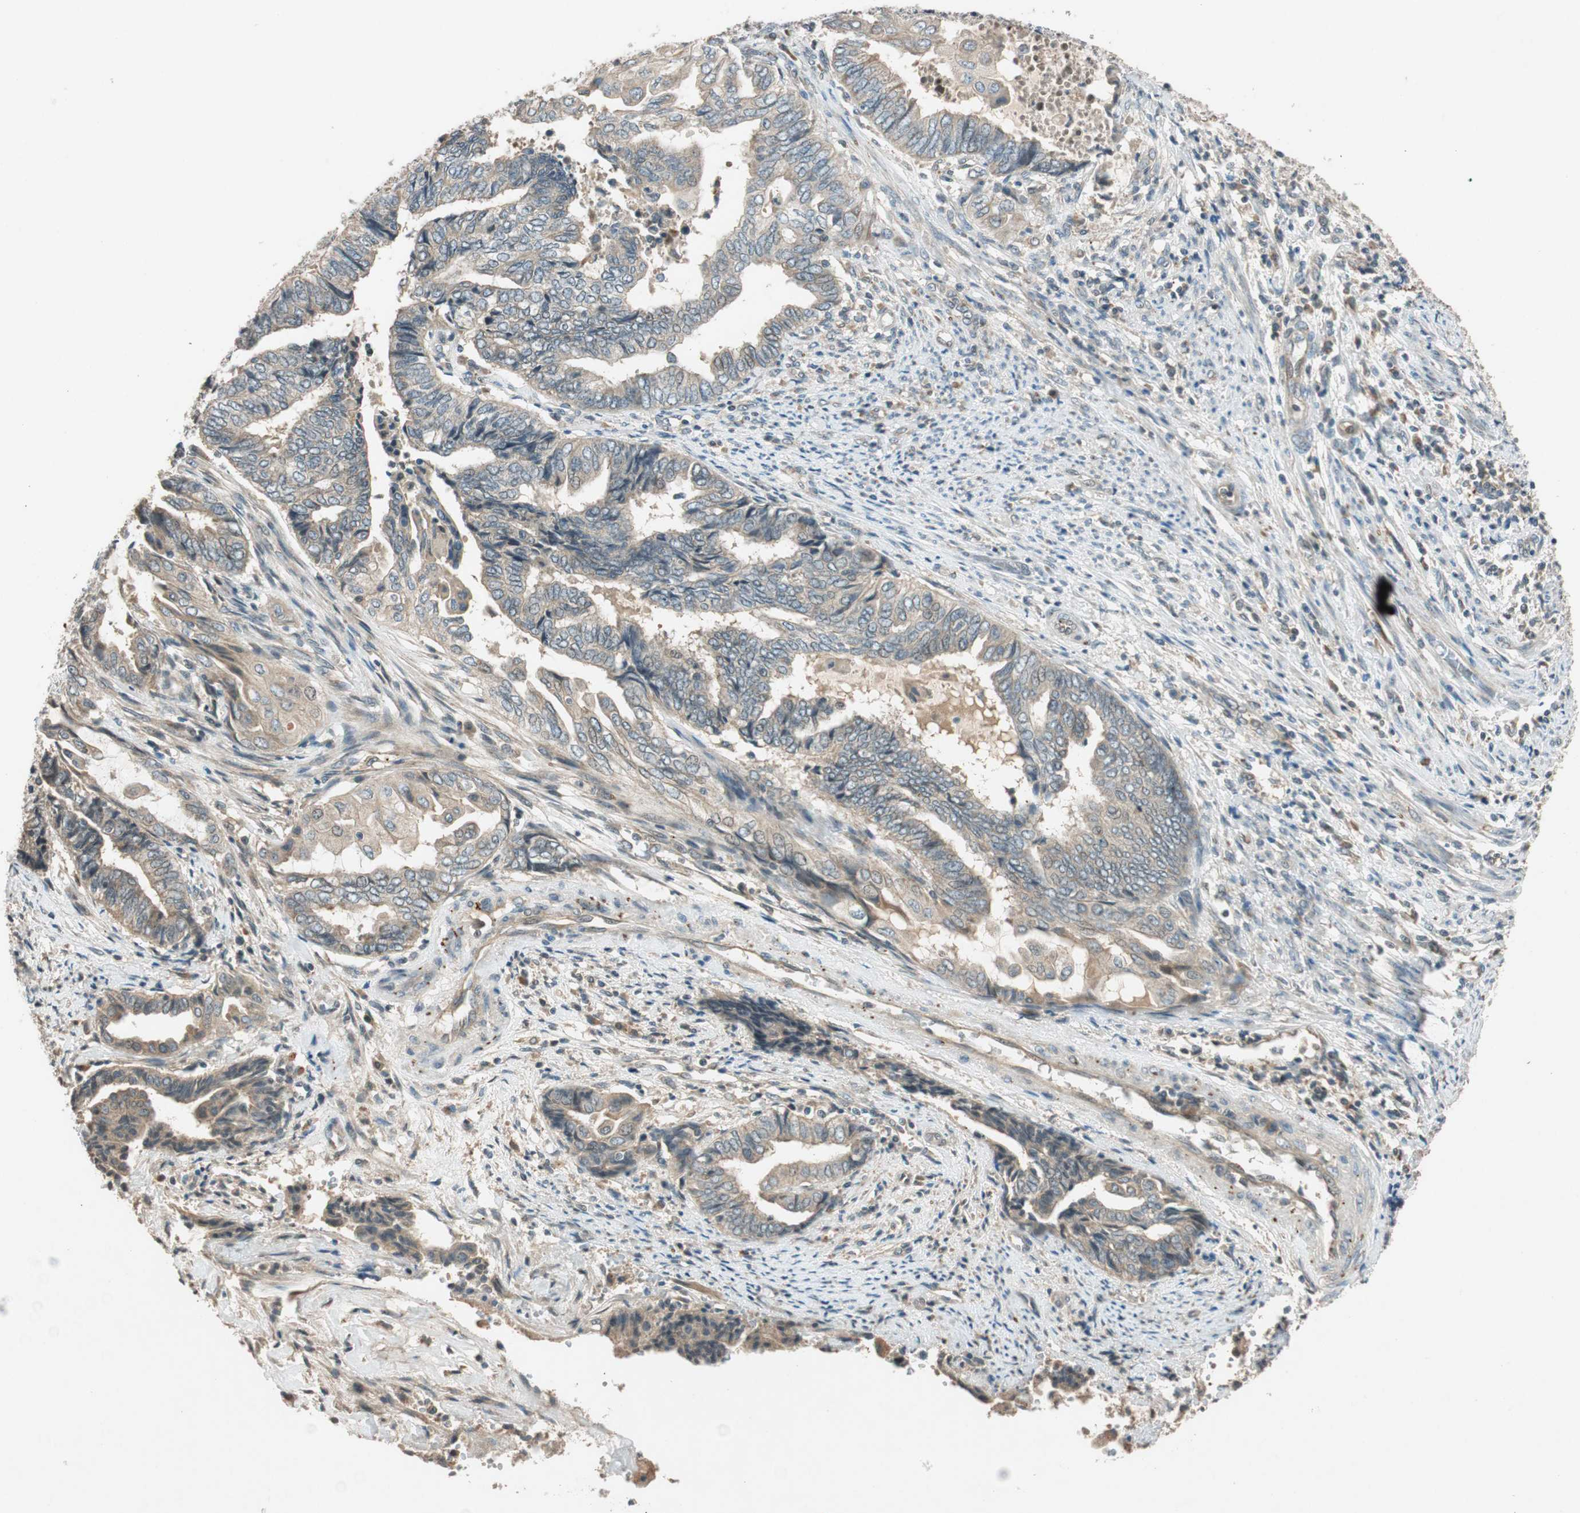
{"staining": {"intensity": "weak", "quantity": ">75%", "location": "cytoplasmic/membranous"}, "tissue": "endometrial cancer", "cell_type": "Tumor cells", "image_type": "cancer", "snomed": [{"axis": "morphology", "description": "Adenocarcinoma, NOS"}, {"axis": "topography", "description": "Uterus"}, {"axis": "topography", "description": "Endometrium"}], "caption": "Human endometrial cancer (adenocarcinoma) stained with a protein marker demonstrates weak staining in tumor cells.", "gene": "GLB1", "patient": {"sex": "female", "age": 70}}